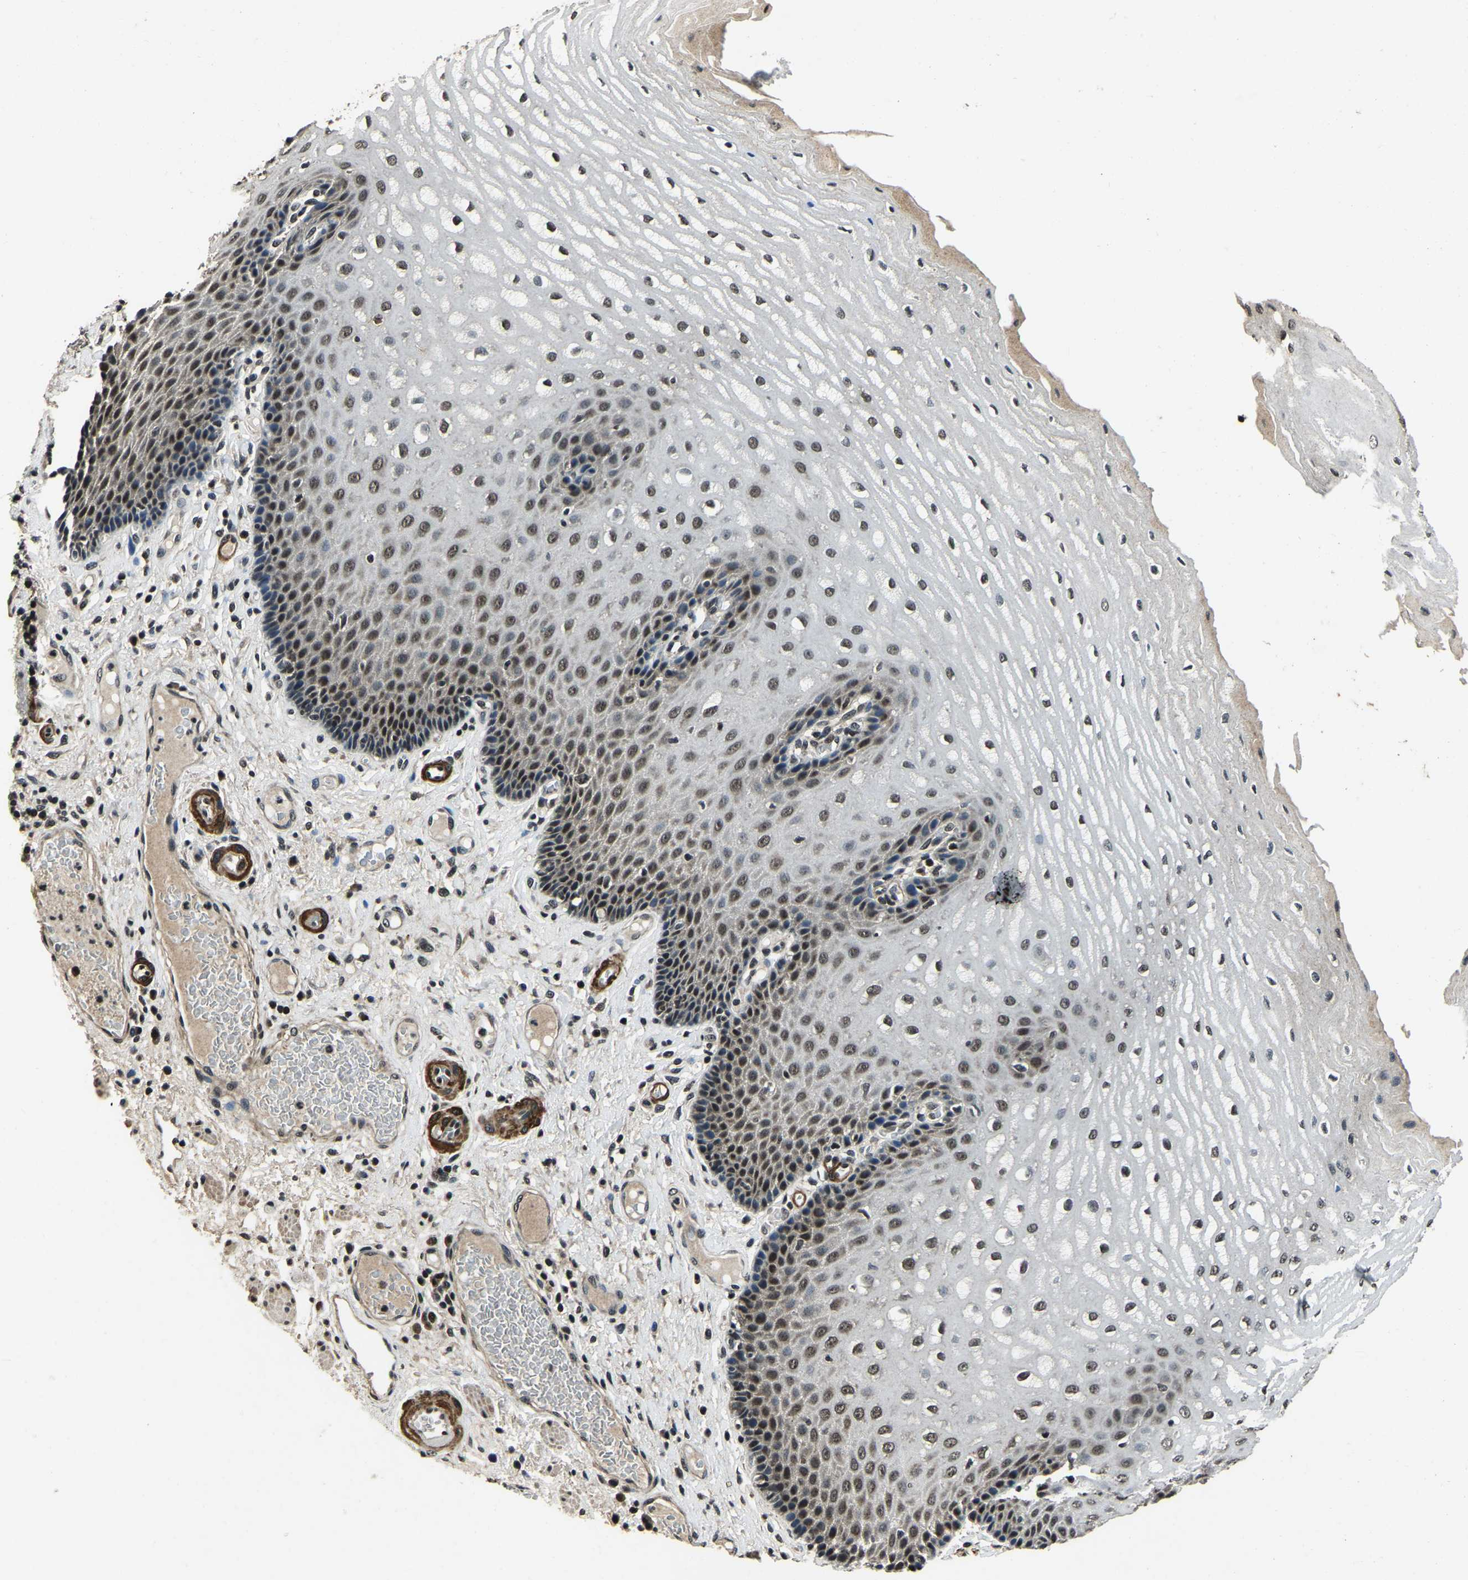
{"staining": {"intensity": "moderate", "quantity": "25%-75%", "location": "nuclear"}, "tissue": "esophagus", "cell_type": "Squamous epithelial cells", "image_type": "normal", "snomed": [{"axis": "morphology", "description": "Normal tissue, NOS"}, {"axis": "topography", "description": "Esophagus"}], "caption": "Human esophagus stained for a protein (brown) displays moderate nuclear positive positivity in about 25%-75% of squamous epithelial cells.", "gene": "ANKIB1", "patient": {"sex": "male", "age": 54}}